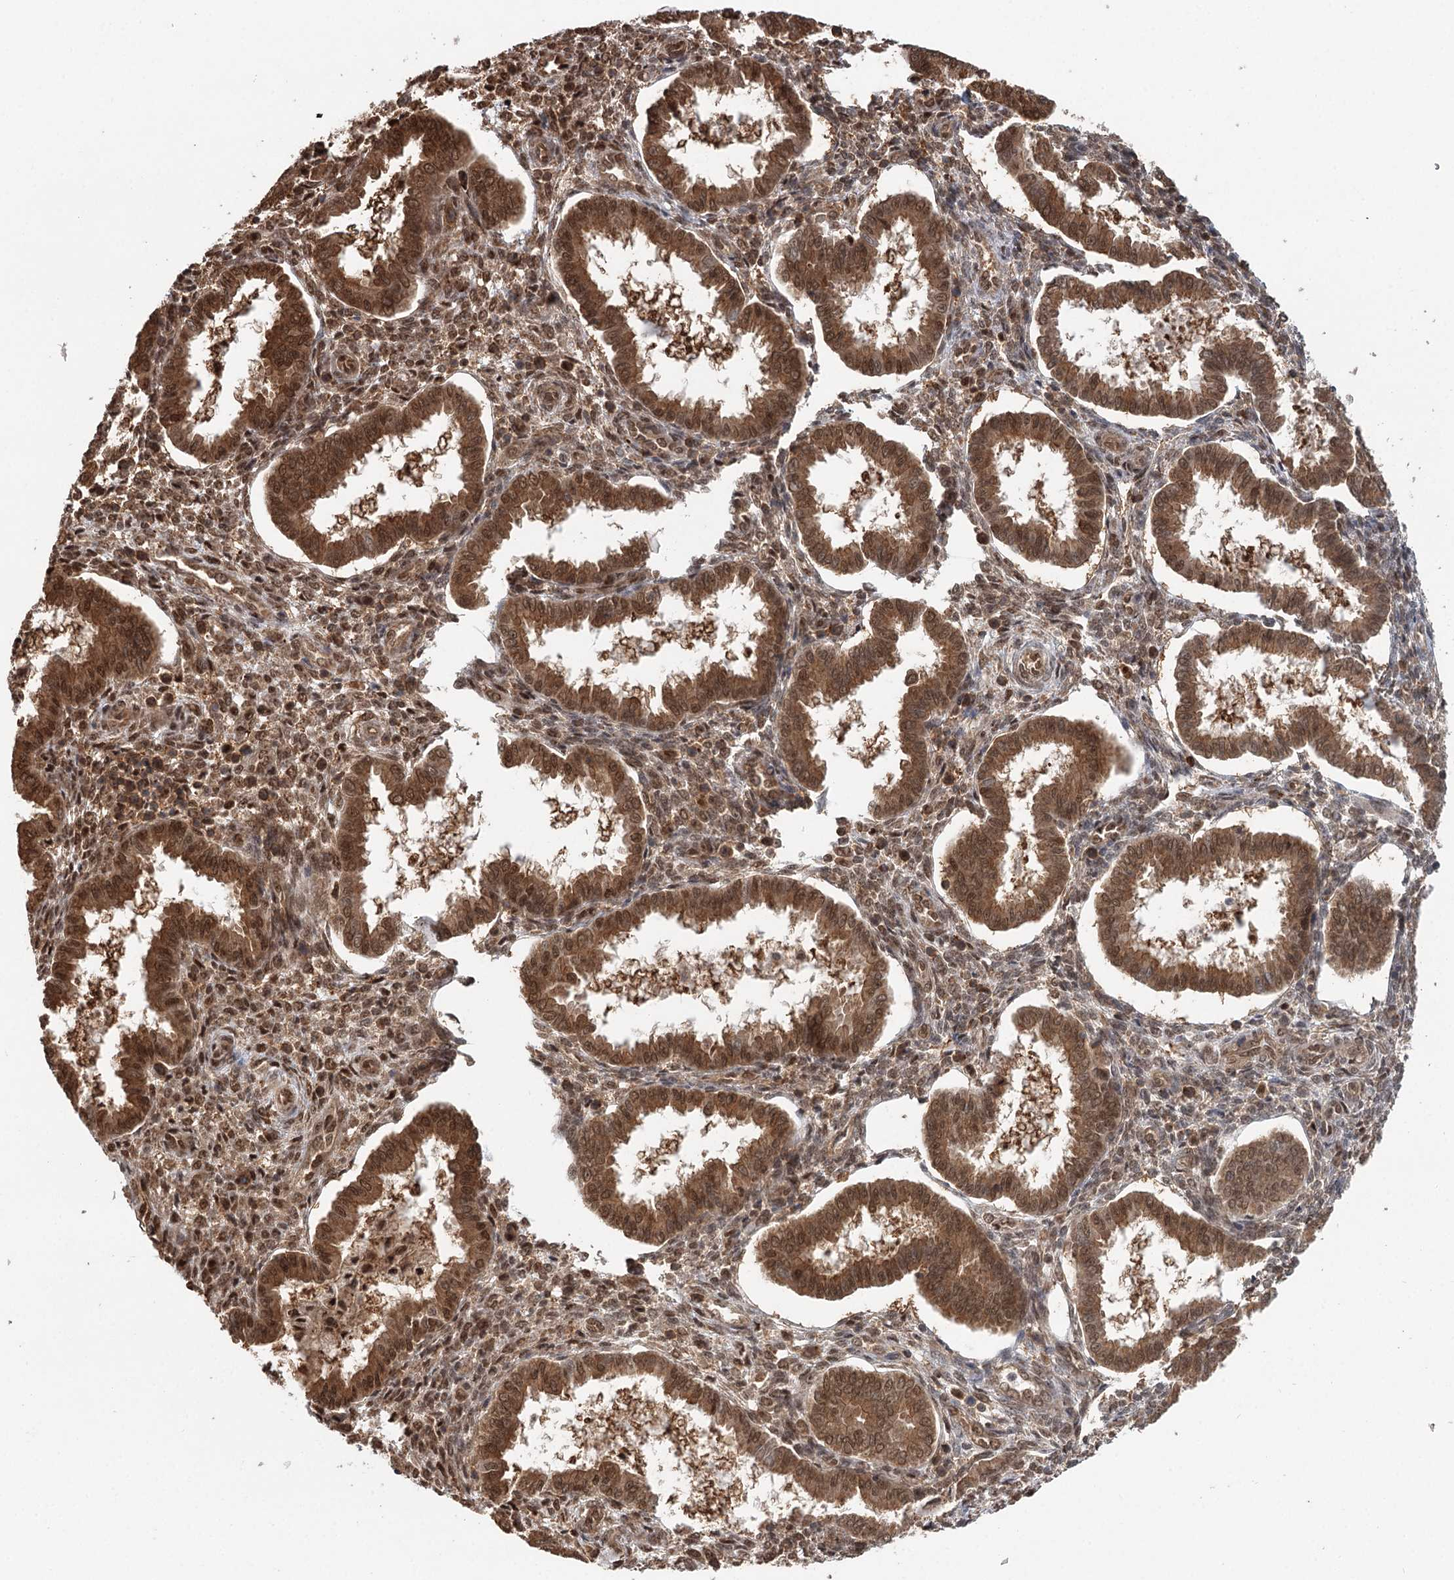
{"staining": {"intensity": "moderate", "quantity": "25%-75%", "location": "cytoplasmic/membranous,nuclear"}, "tissue": "endometrium", "cell_type": "Cells in endometrial stroma", "image_type": "normal", "snomed": [{"axis": "morphology", "description": "Normal tissue, NOS"}, {"axis": "topography", "description": "Endometrium"}], "caption": "Immunohistochemistry (IHC) of unremarkable human endometrium demonstrates medium levels of moderate cytoplasmic/membranous,nuclear expression in about 25%-75% of cells in endometrial stroma. The protein is shown in brown color, while the nuclei are stained blue.", "gene": "N6AMT1", "patient": {"sex": "female", "age": 24}}